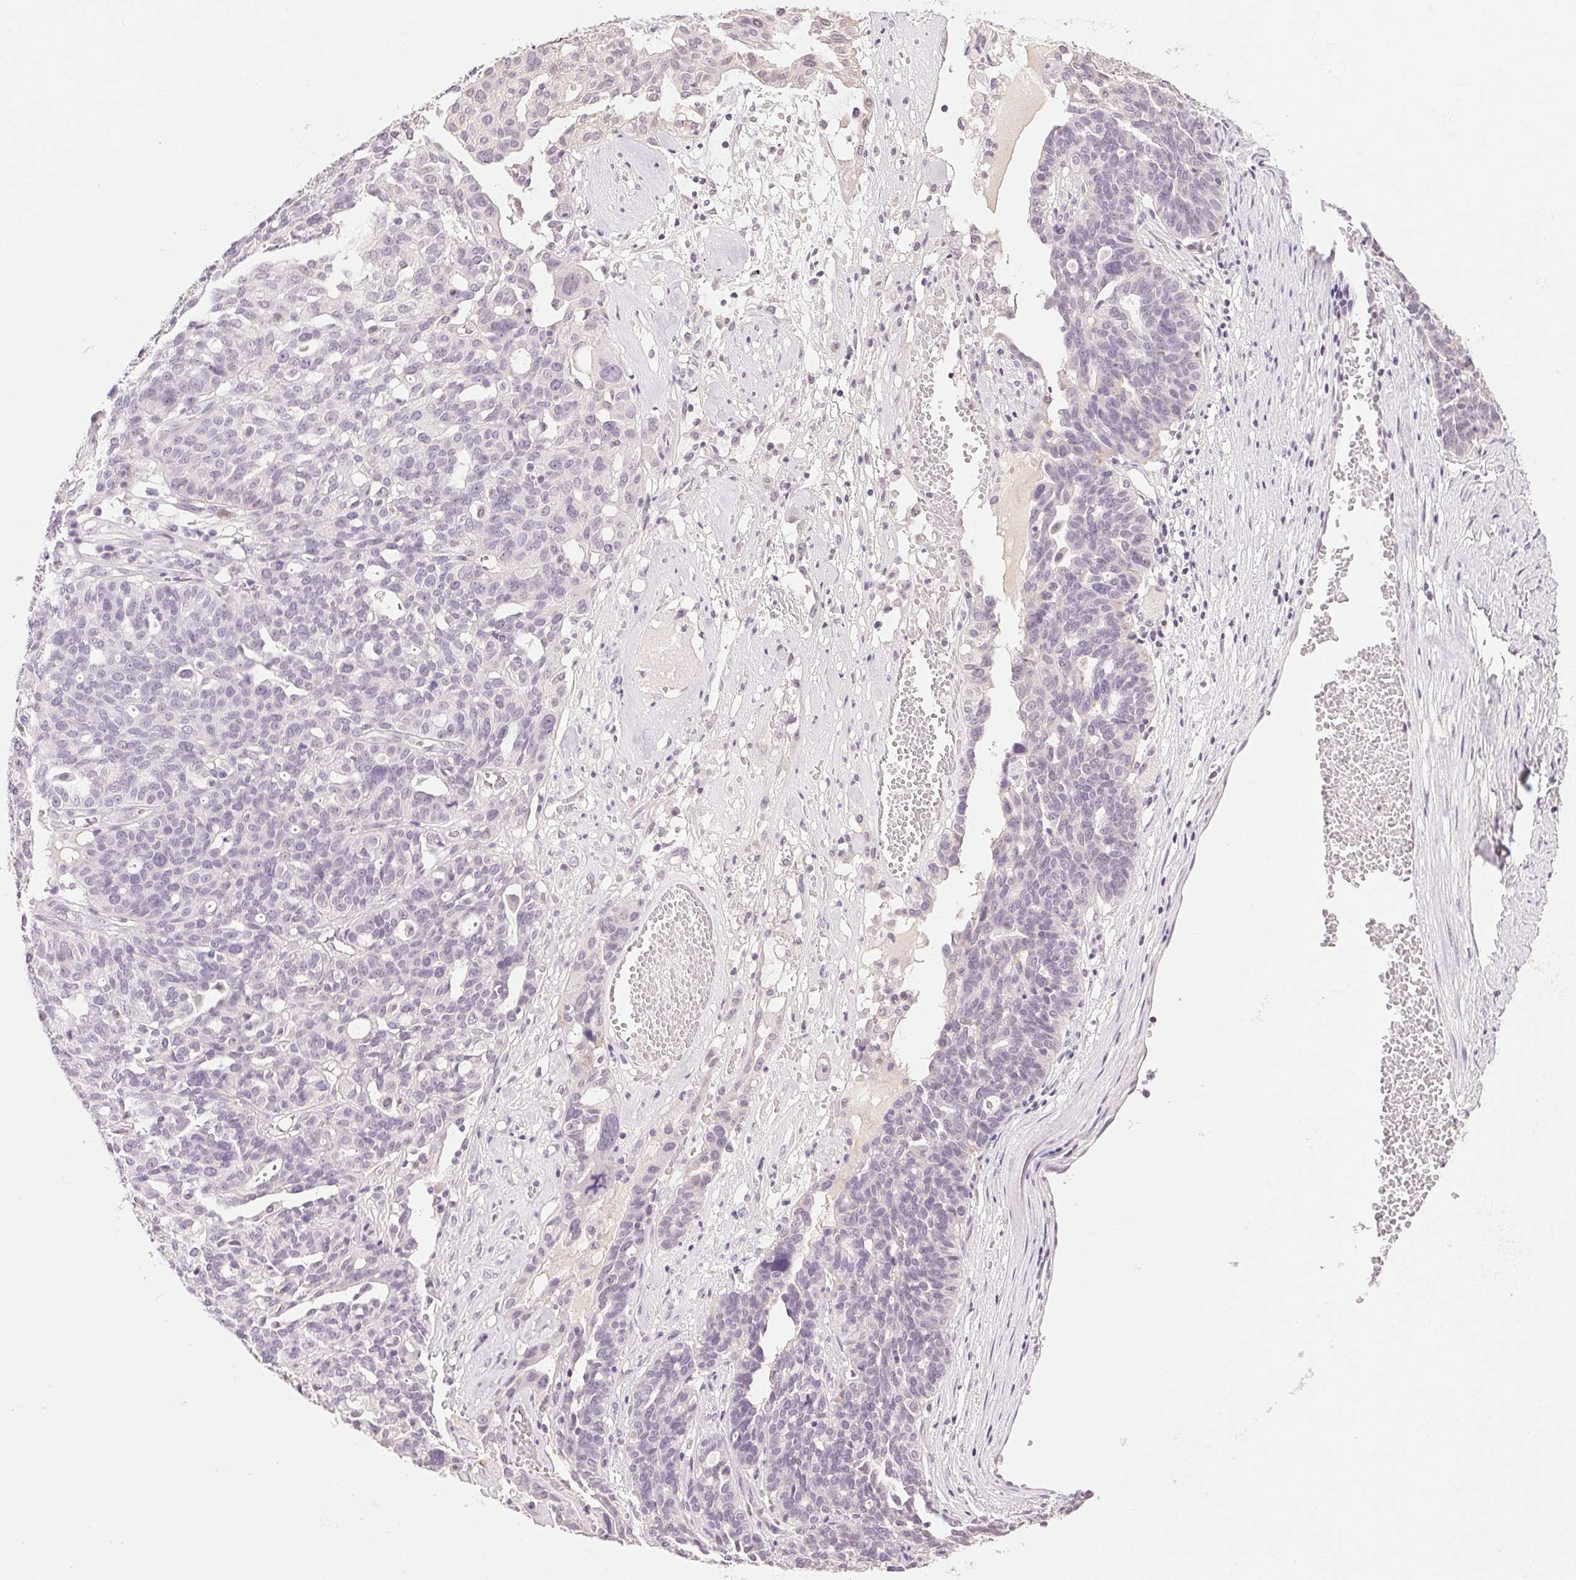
{"staining": {"intensity": "negative", "quantity": "none", "location": "none"}, "tissue": "ovarian cancer", "cell_type": "Tumor cells", "image_type": "cancer", "snomed": [{"axis": "morphology", "description": "Cystadenocarcinoma, serous, NOS"}, {"axis": "topography", "description": "Ovary"}], "caption": "An immunohistochemistry (IHC) photomicrograph of serous cystadenocarcinoma (ovarian) is shown. There is no staining in tumor cells of serous cystadenocarcinoma (ovarian).", "gene": "FNDC4", "patient": {"sex": "female", "age": 59}}